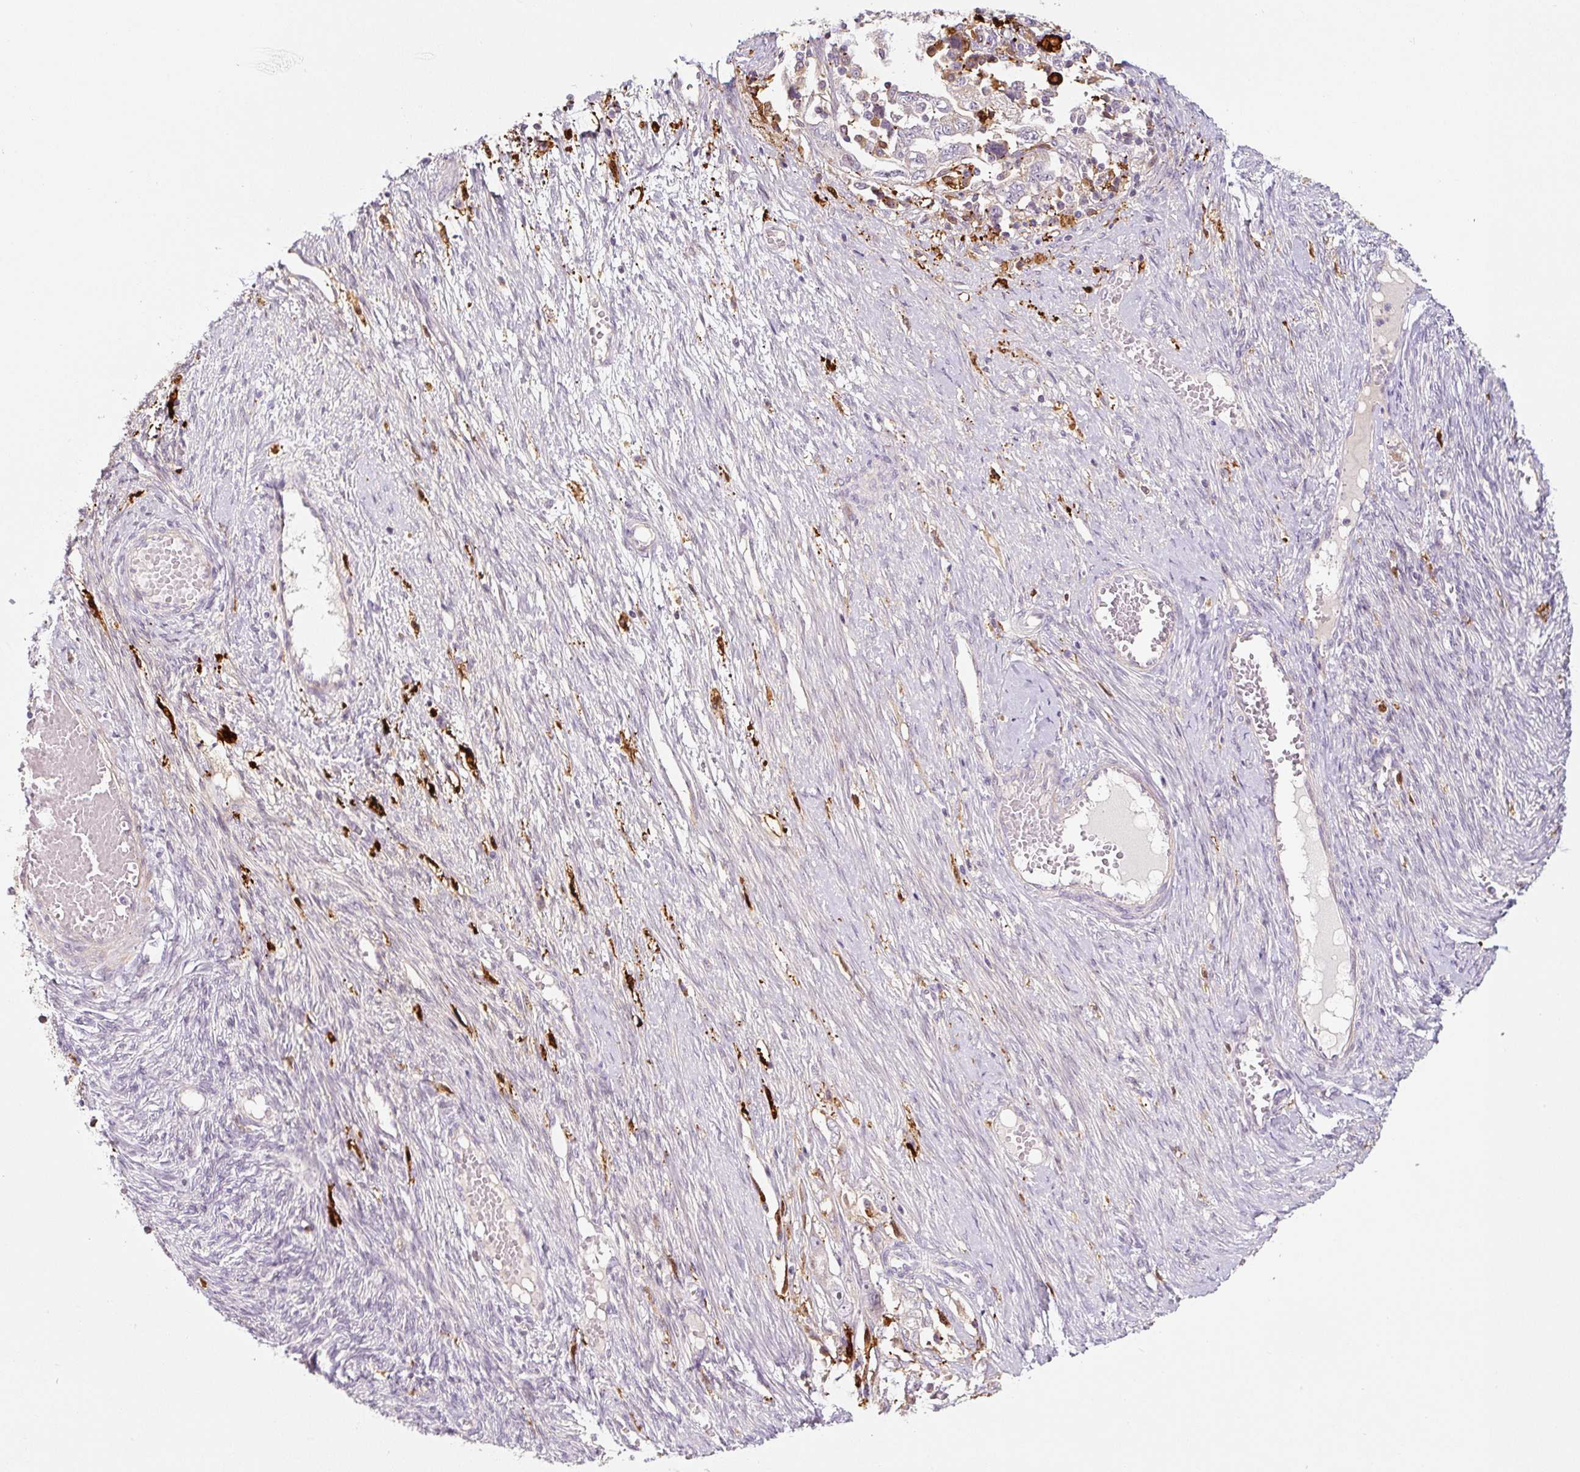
{"staining": {"intensity": "weak", "quantity": "<25%", "location": "cytoplasmic/membranous"}, "tissue": "ovarian cancer", "cell_type": "Tumor cells", "image_type": "cancer", "snomed": [{"axis": "morphology", "description": "Carcinoma, NOS"}, {"axis": "morphology", "description": "Cystadenocarcinoma, serous, NOS"}, {"axis": "topography", "description": "Ovary"}], "caption": "Ovarian serous cystadenocarcinoma was stained to show a protein in brown. There is no significant staining in tumor cells. (Brightfield microscopy of DAB (3,3'-diaminobenzidine) immunohistochemistry (IHC) at high magnification).", "gene": "FUT10", "patient": {"sex": "female", "age": 69}}